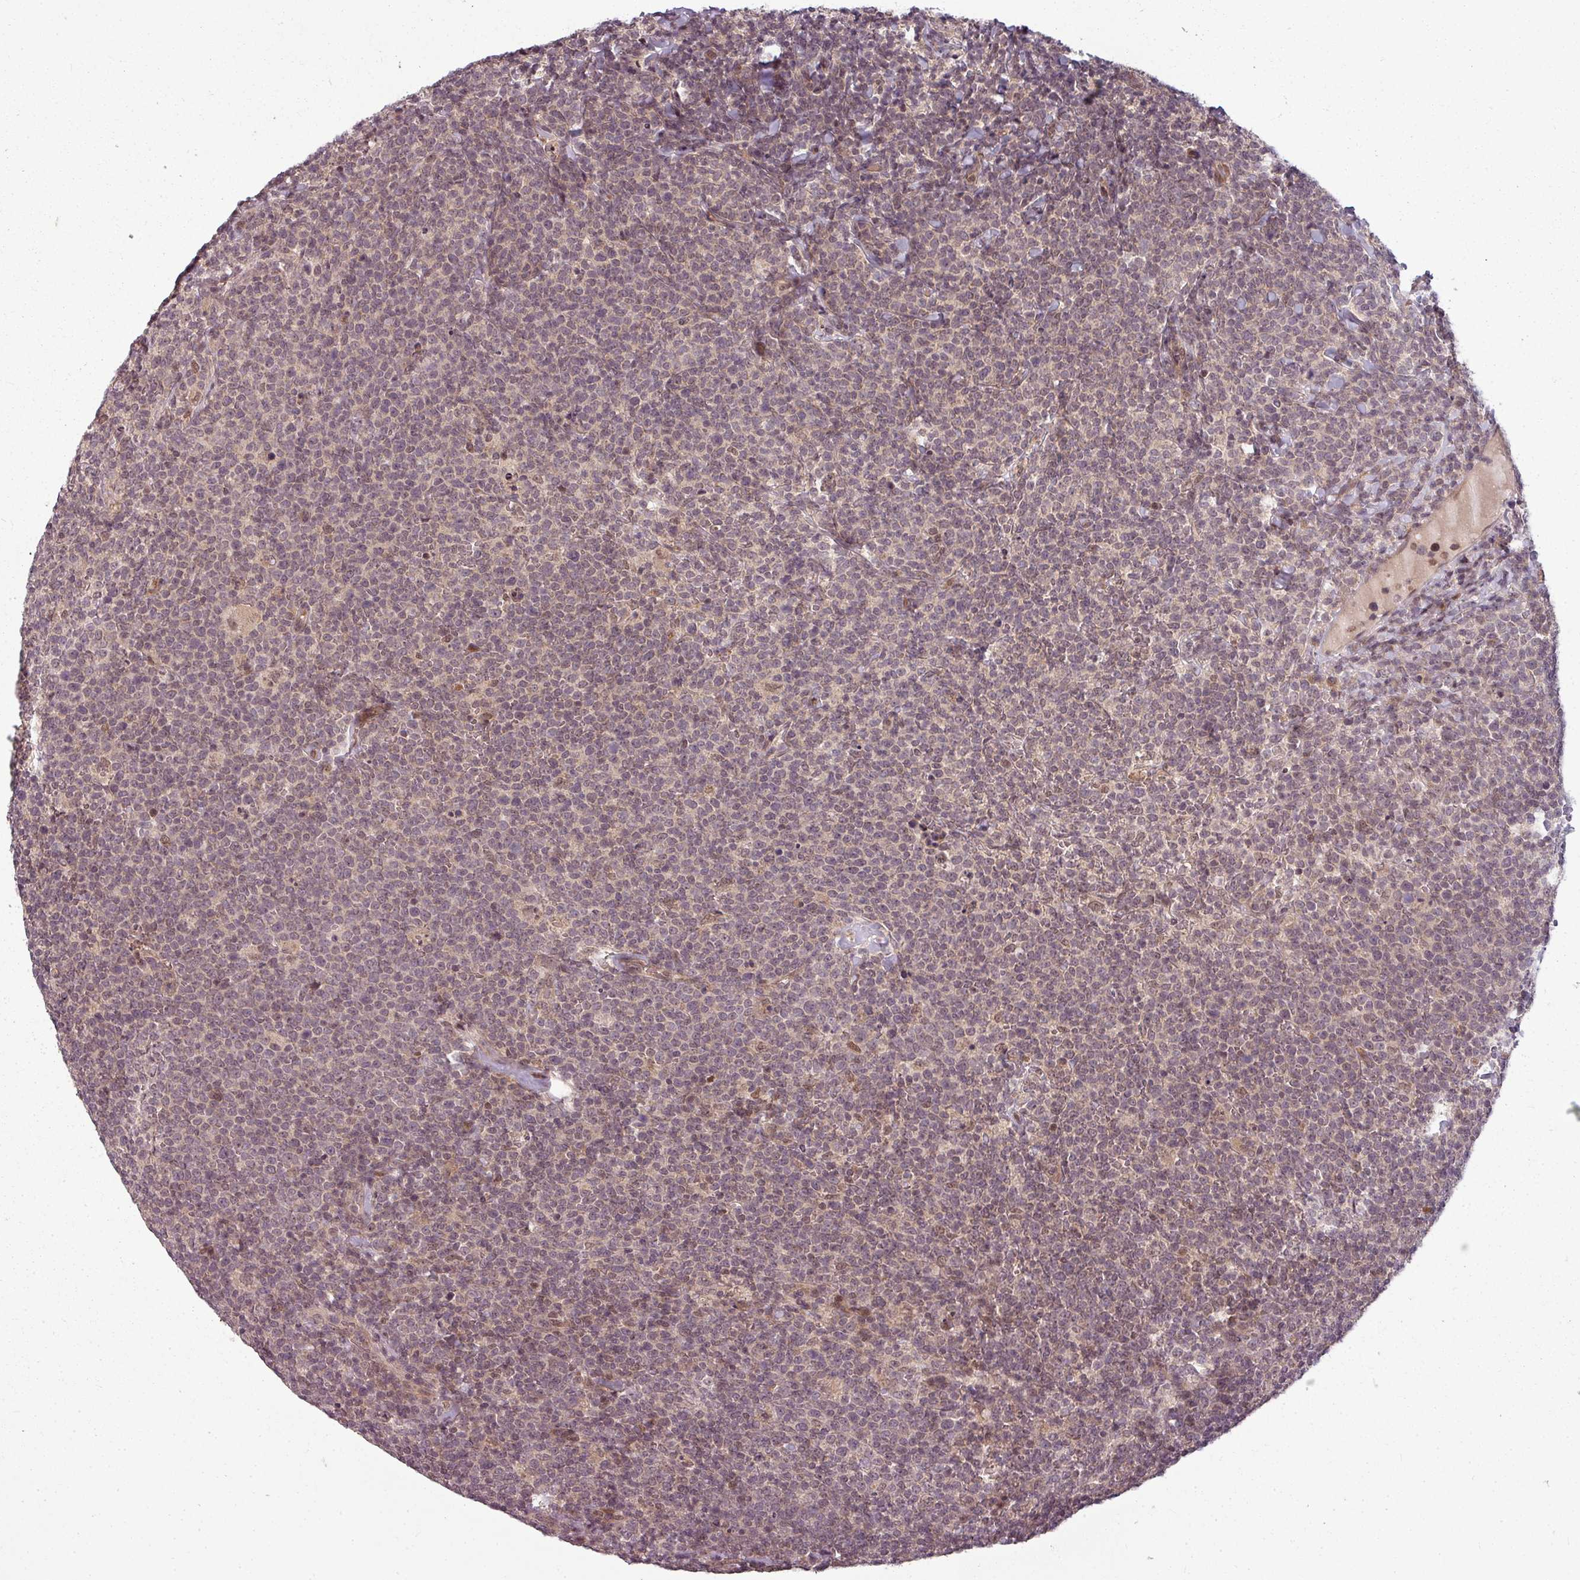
{"staining": {"intensity": "weak", "quantity": "25%-75%", "location": "cytoplasmic/membranous"}, "tissue": "lymphoma", "cell_type": "Tumor cells", "image_type": "cancer", "snomed": [{"axis": "morphology", "description": "Malignant lymphoma, non-Hodgkin's type, High grade"}, {"axis": "topography", "description": "Lymph node"}], "caption": "Brown immunohistochemical staining in high-grade malignant lymphoma, non-Hodgkin's type displays weak cytoplasmic/membranous staining in approximately 25%-75% of tumor cells.", "gene": "CLIC1", "patient": {"sex": "male", "age": 61}}